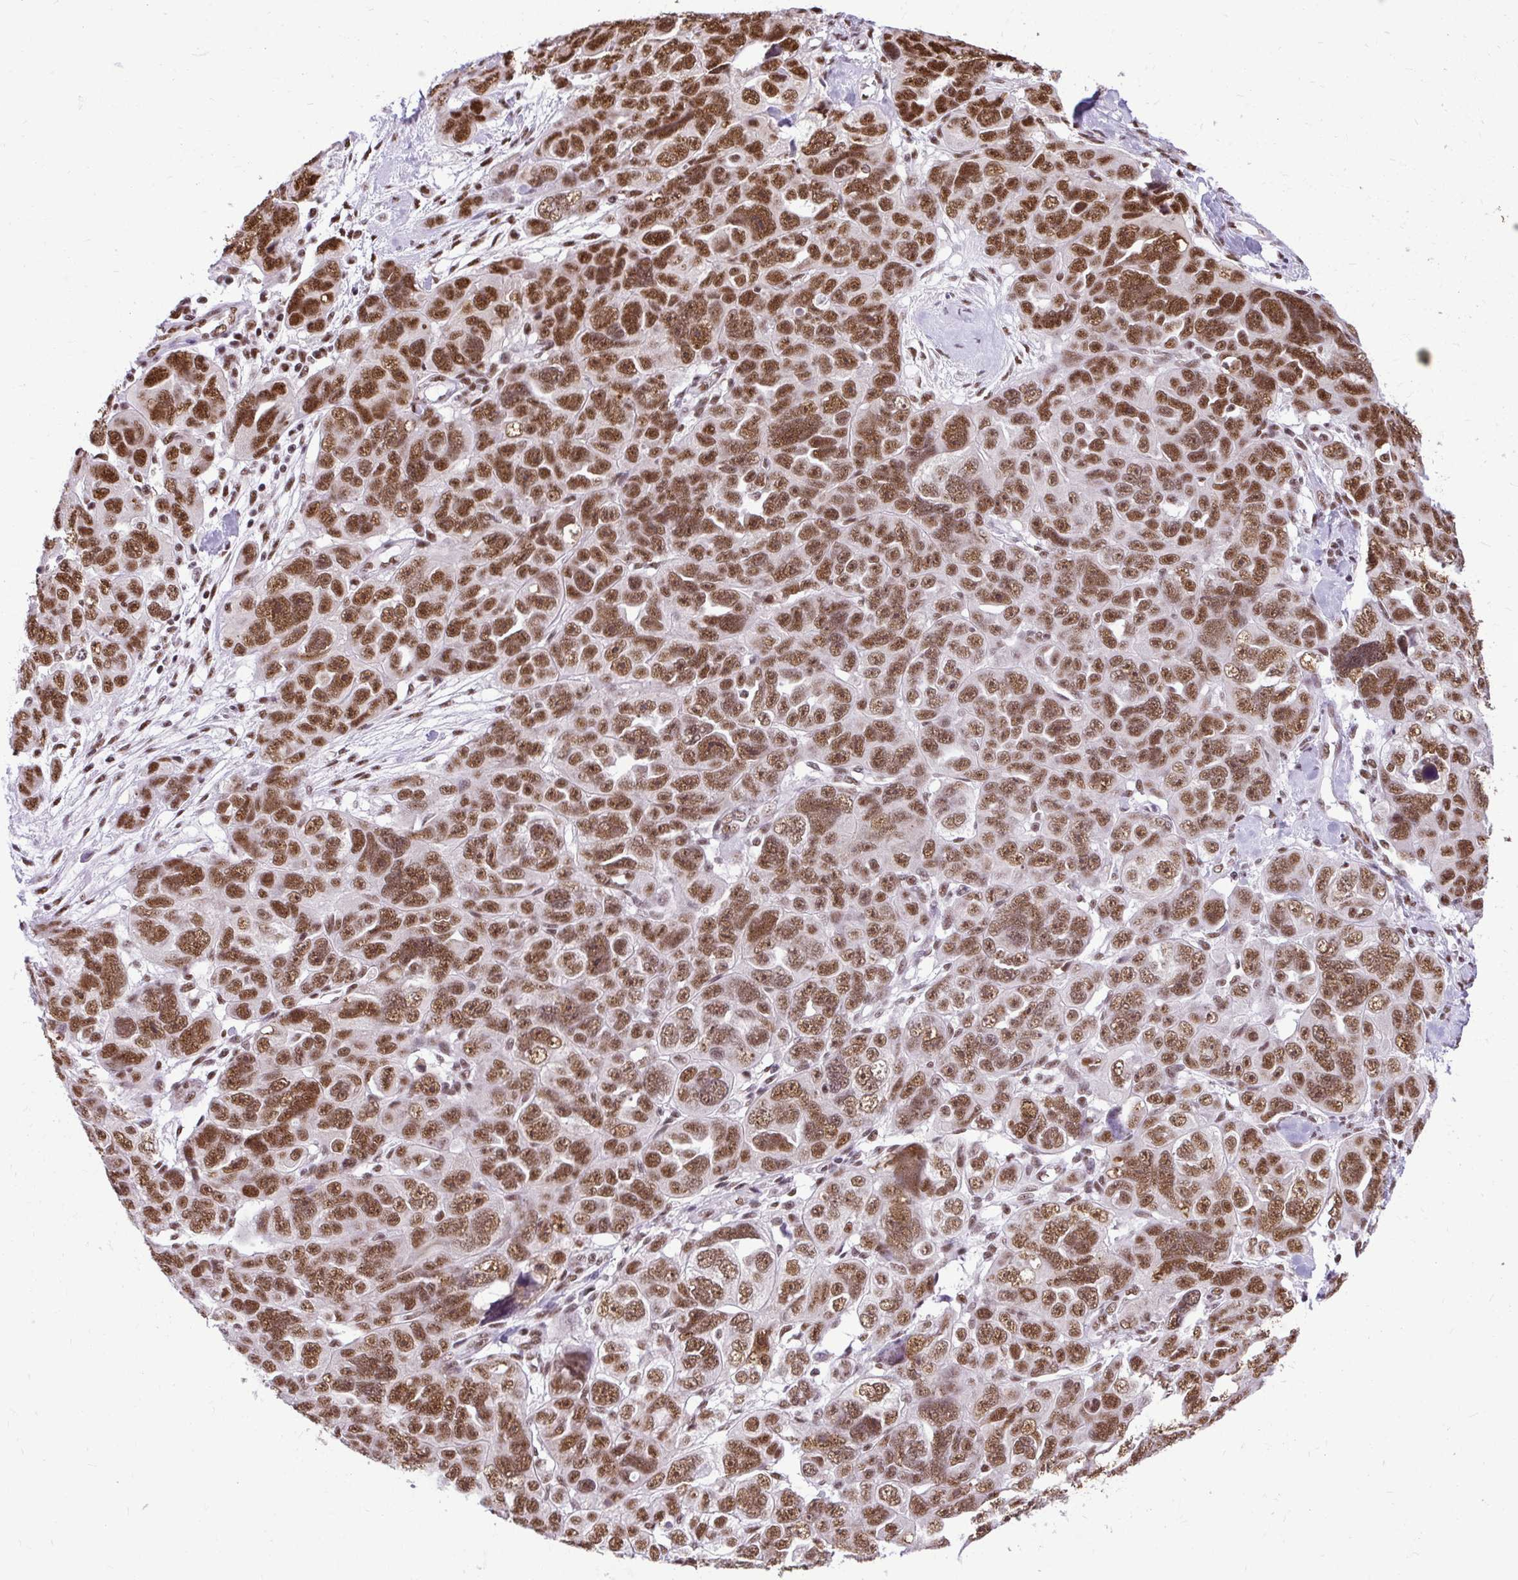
{"staining": {"intensity": "moderate", "quantity": ">75%", "location": "nuclear"}, "tissue": "ovarian cancer", "cell_type": "Tumor cells", "image_type": "cancer", "snomed": [{"axis": "morphology", "description": "Cystadenocarcinoma, serous, NOS"}, {"axis": "topography", "description": "Ovary"}], "caption": "Protein expression analysis of human ovarian cancer (serous cystadenocarcinoma) reveals moderate nuclear positivity in approximately >75% of tumor cells. (IHC, brightfield microscopy, high magnification).", "gene": "PRPF19", "patient": {"sex": "female", "age": 63}}